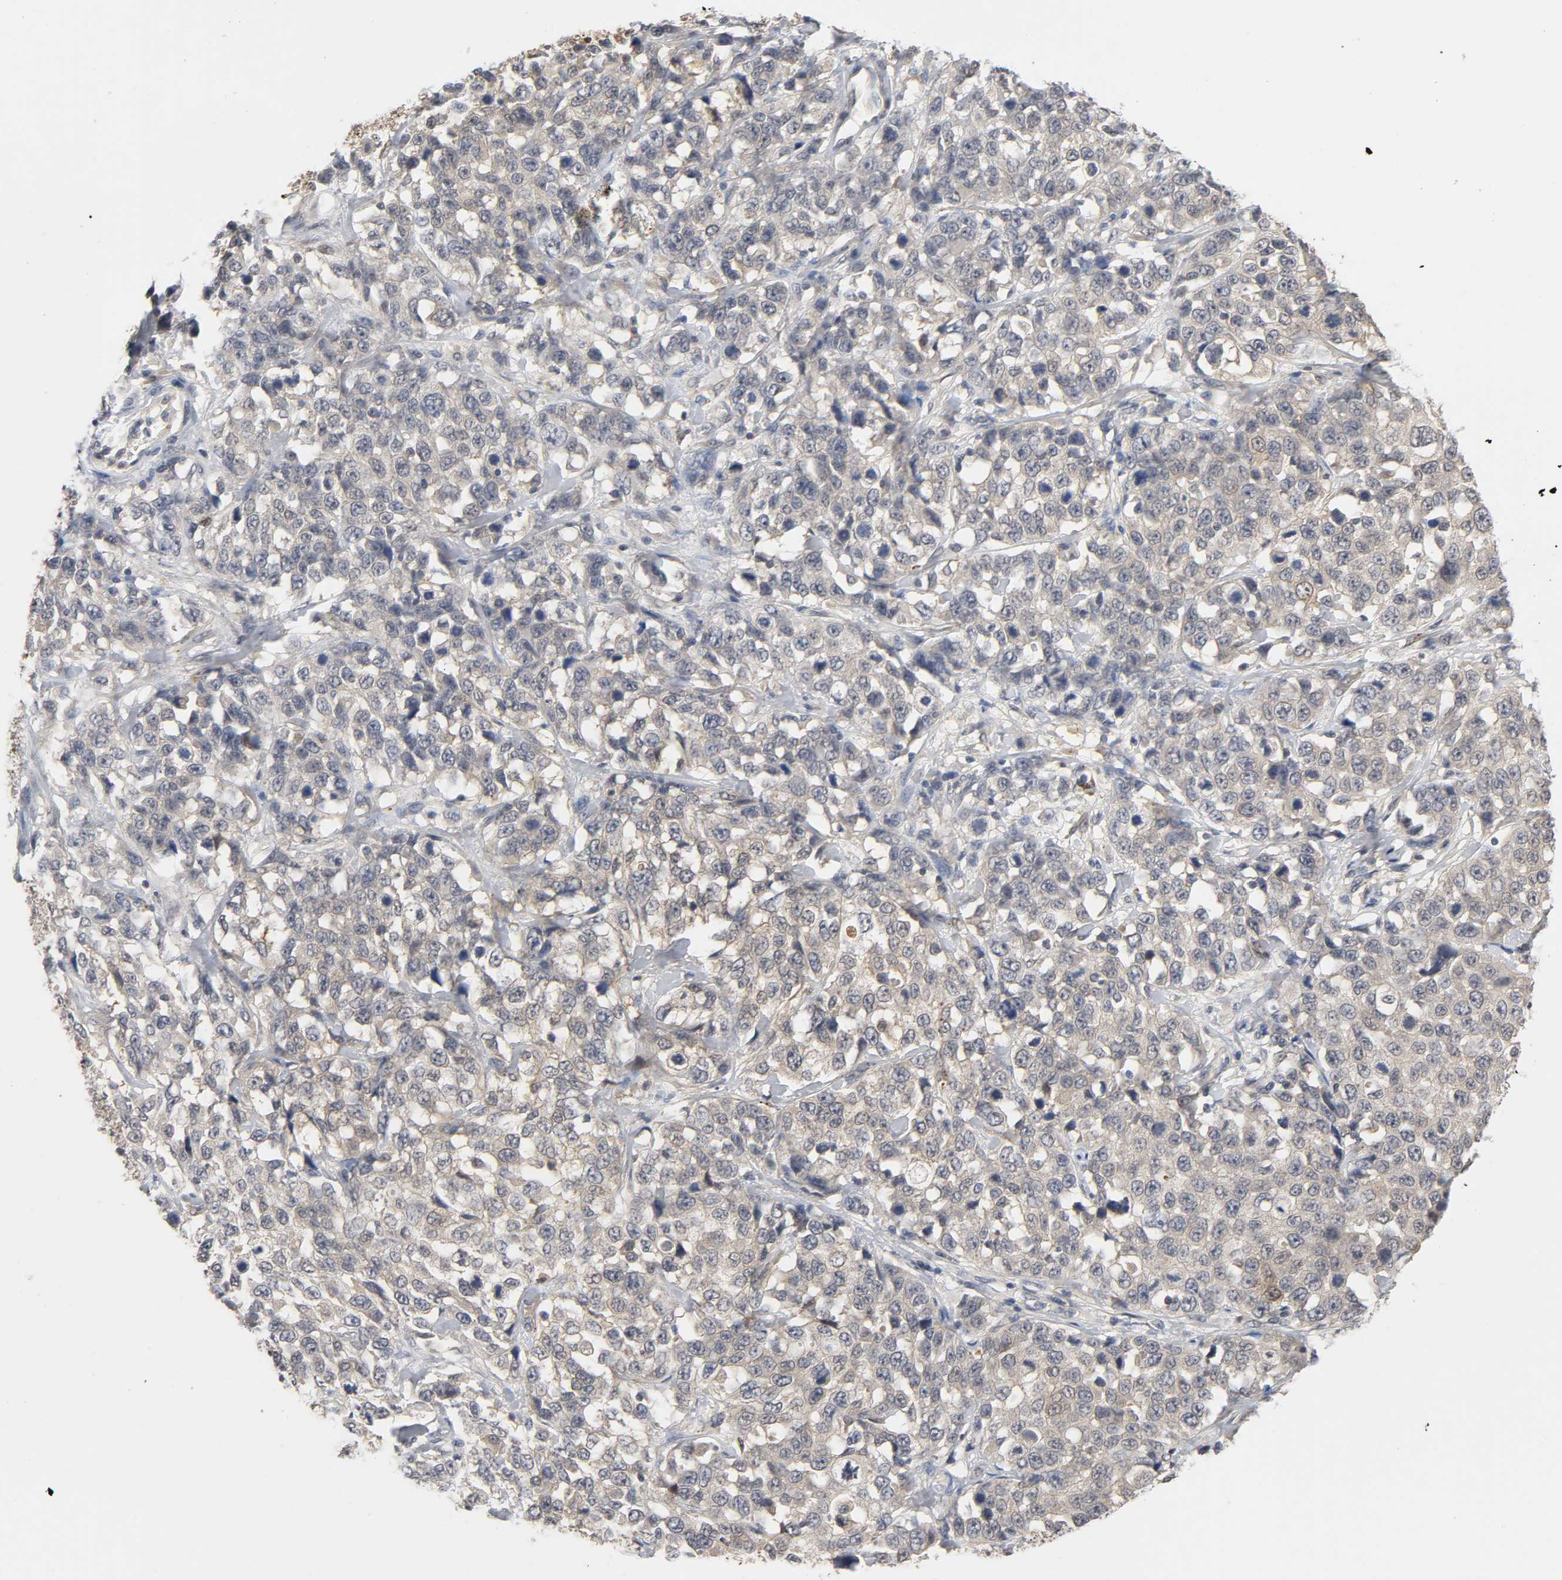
{"staining": {"intensity": "weak", "quantity": "<25%", "location": "cytoplasmic/membranous"}, "tissue": "stomach cancer", "cell_type": "Tumor cells", "image_type": "cancer", "snomed": [{"axis": "morphology", "description": "Normal tissue, NOS"}, {"axis": "morphology", "description": "Adenocarcinoma, NOS"}, {"axis": "topography", "description": "Stomach"}], "caption": "A micrograph of stomach cancer stained for a protein displays no brown staining in tumor cells. The staining is performed using DAB (3,3'-diaminobenzidine) brown chromogen with nuclei counter-stained in using hematoxylin.", "gene": "MIF", "patient": {"sex": "male", "age": 48}}